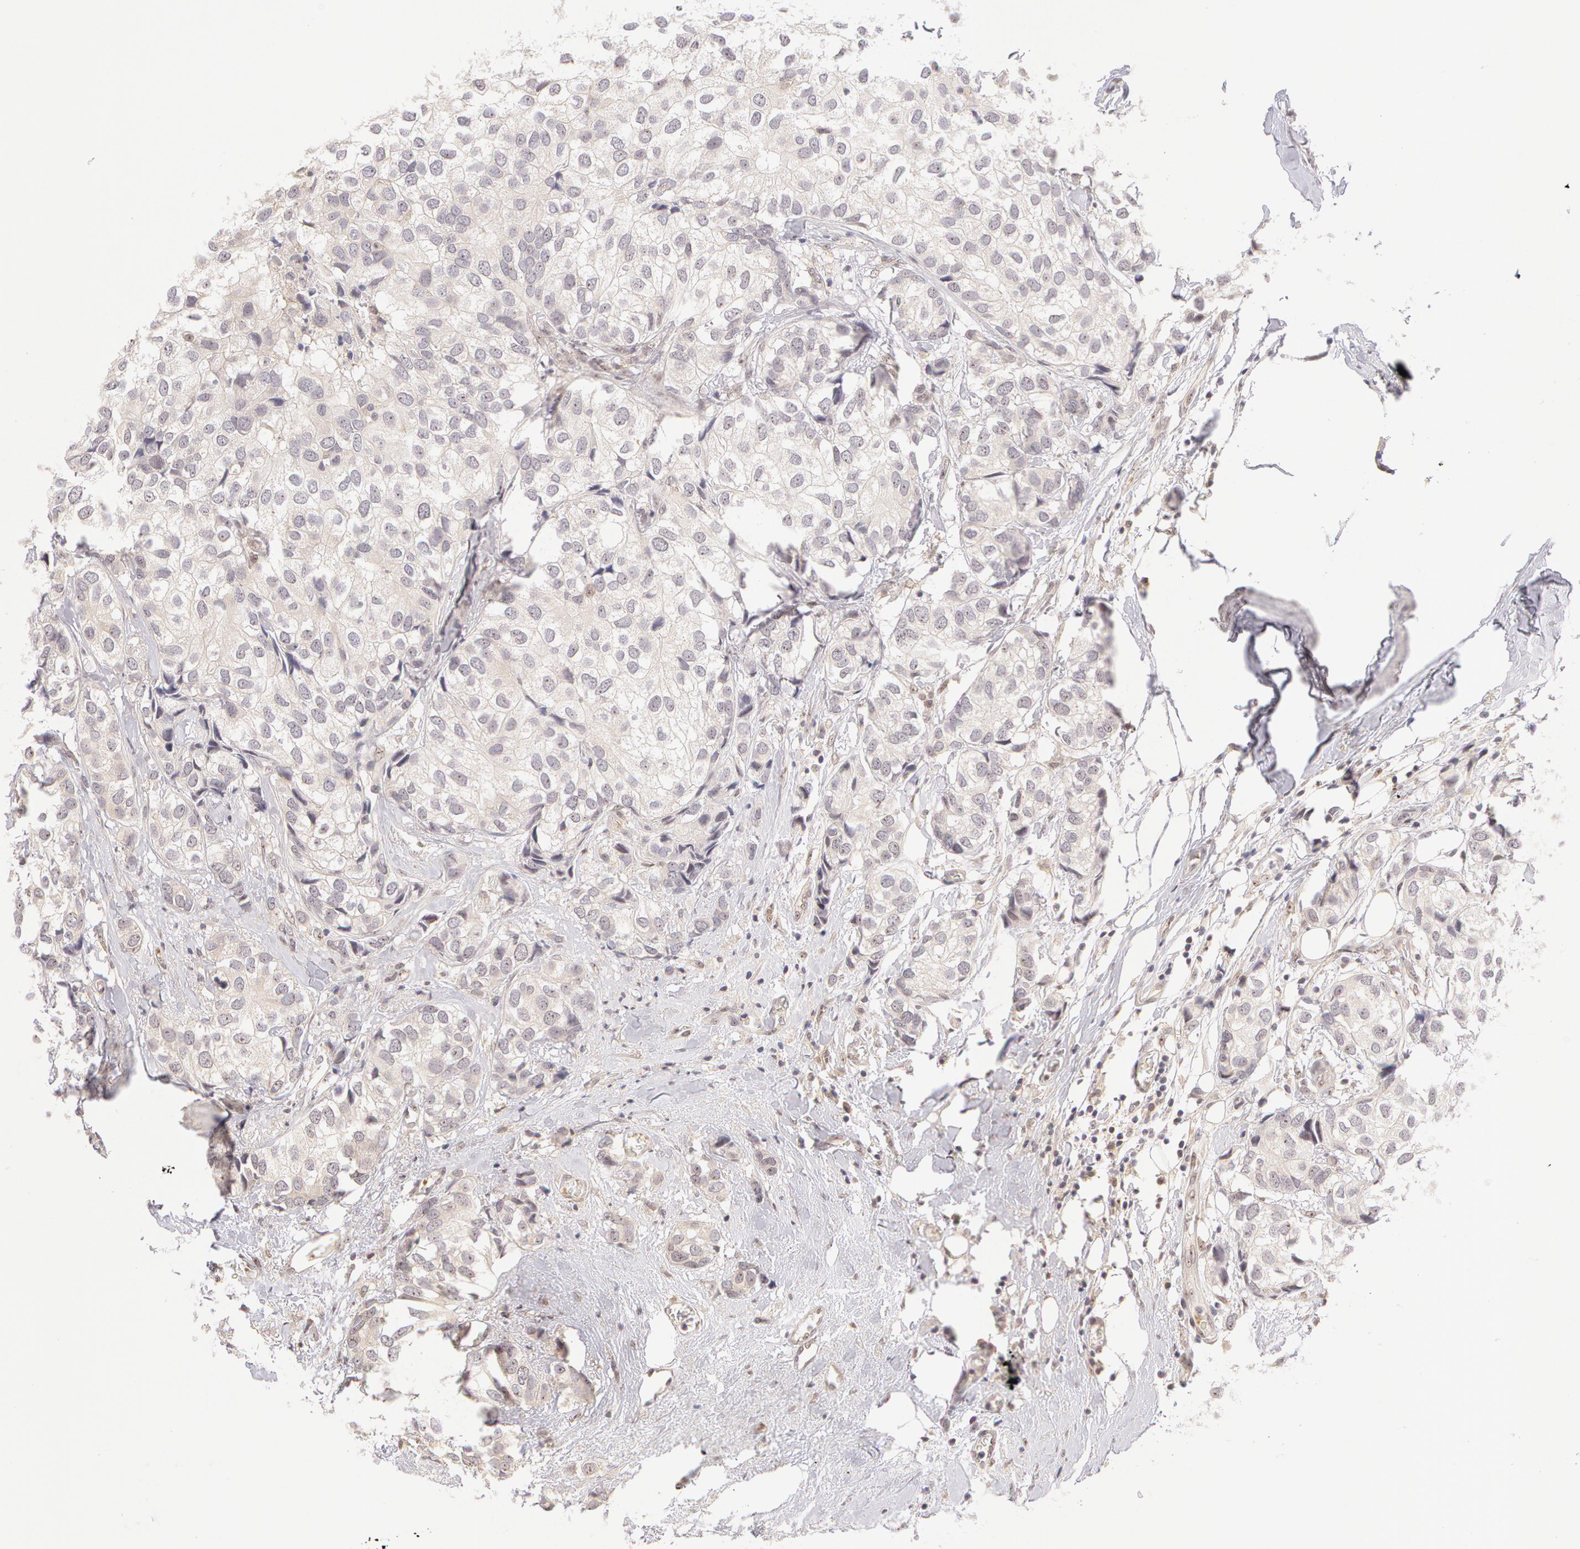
{"staining": {"intensity": "negative", "quantity": "none", "location": "none"}, "tissue": "breast cancer", "cell_type": "Tumor cells", "image_type": "cancer", "snomed": [{"axis": "morphology", "description": "Duct carcinoma"}, {"axis": "topography", "description": "Breast"}], "caption": "A high-resolution photomicrograph shows immunohistochemistry staining of invasive ductal carcinoma (breast), which reveals no significant staining in tumor cells.", "gene": "ZNF597", "patient": {"sex": "female", "age": 68}}